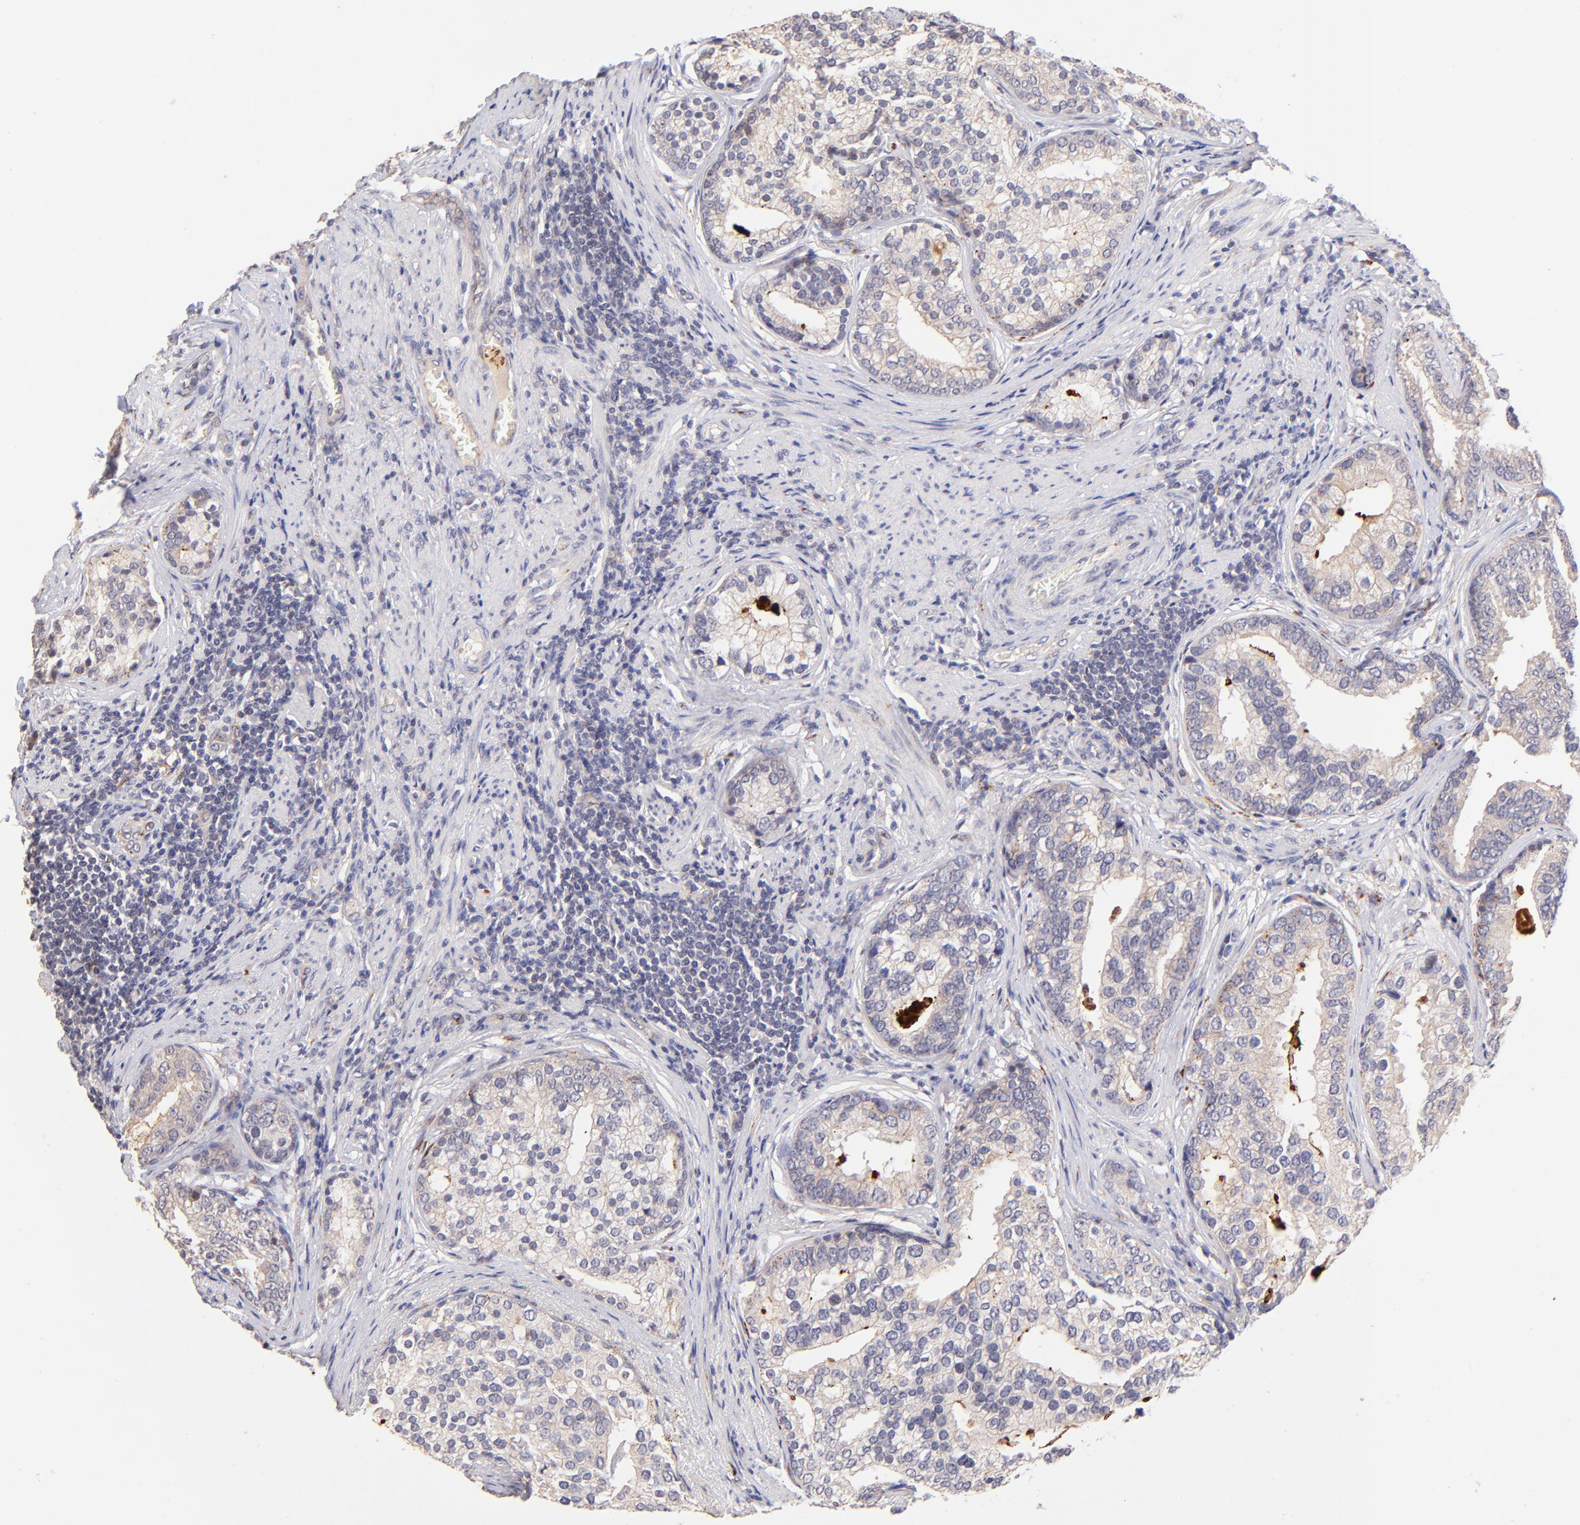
{"staining": {"intensity": "weak", "quantity": "<25%", "location": "cytoplasmic/membranous"}, "tissue": "prostate cancer", "cell_type": "Tumor cells", "image_type": "cancer", "snomed": [{"axis": "morphology", "description": "Adenocarcinoma, Low grade"}, {"axis": "topography", "description": "Prostate"}], "caption": "Tumor cells show no significant protein expression in prostate cancer.", "gene": "SPARC", "patient": {"sex": "male", "age": 71}}